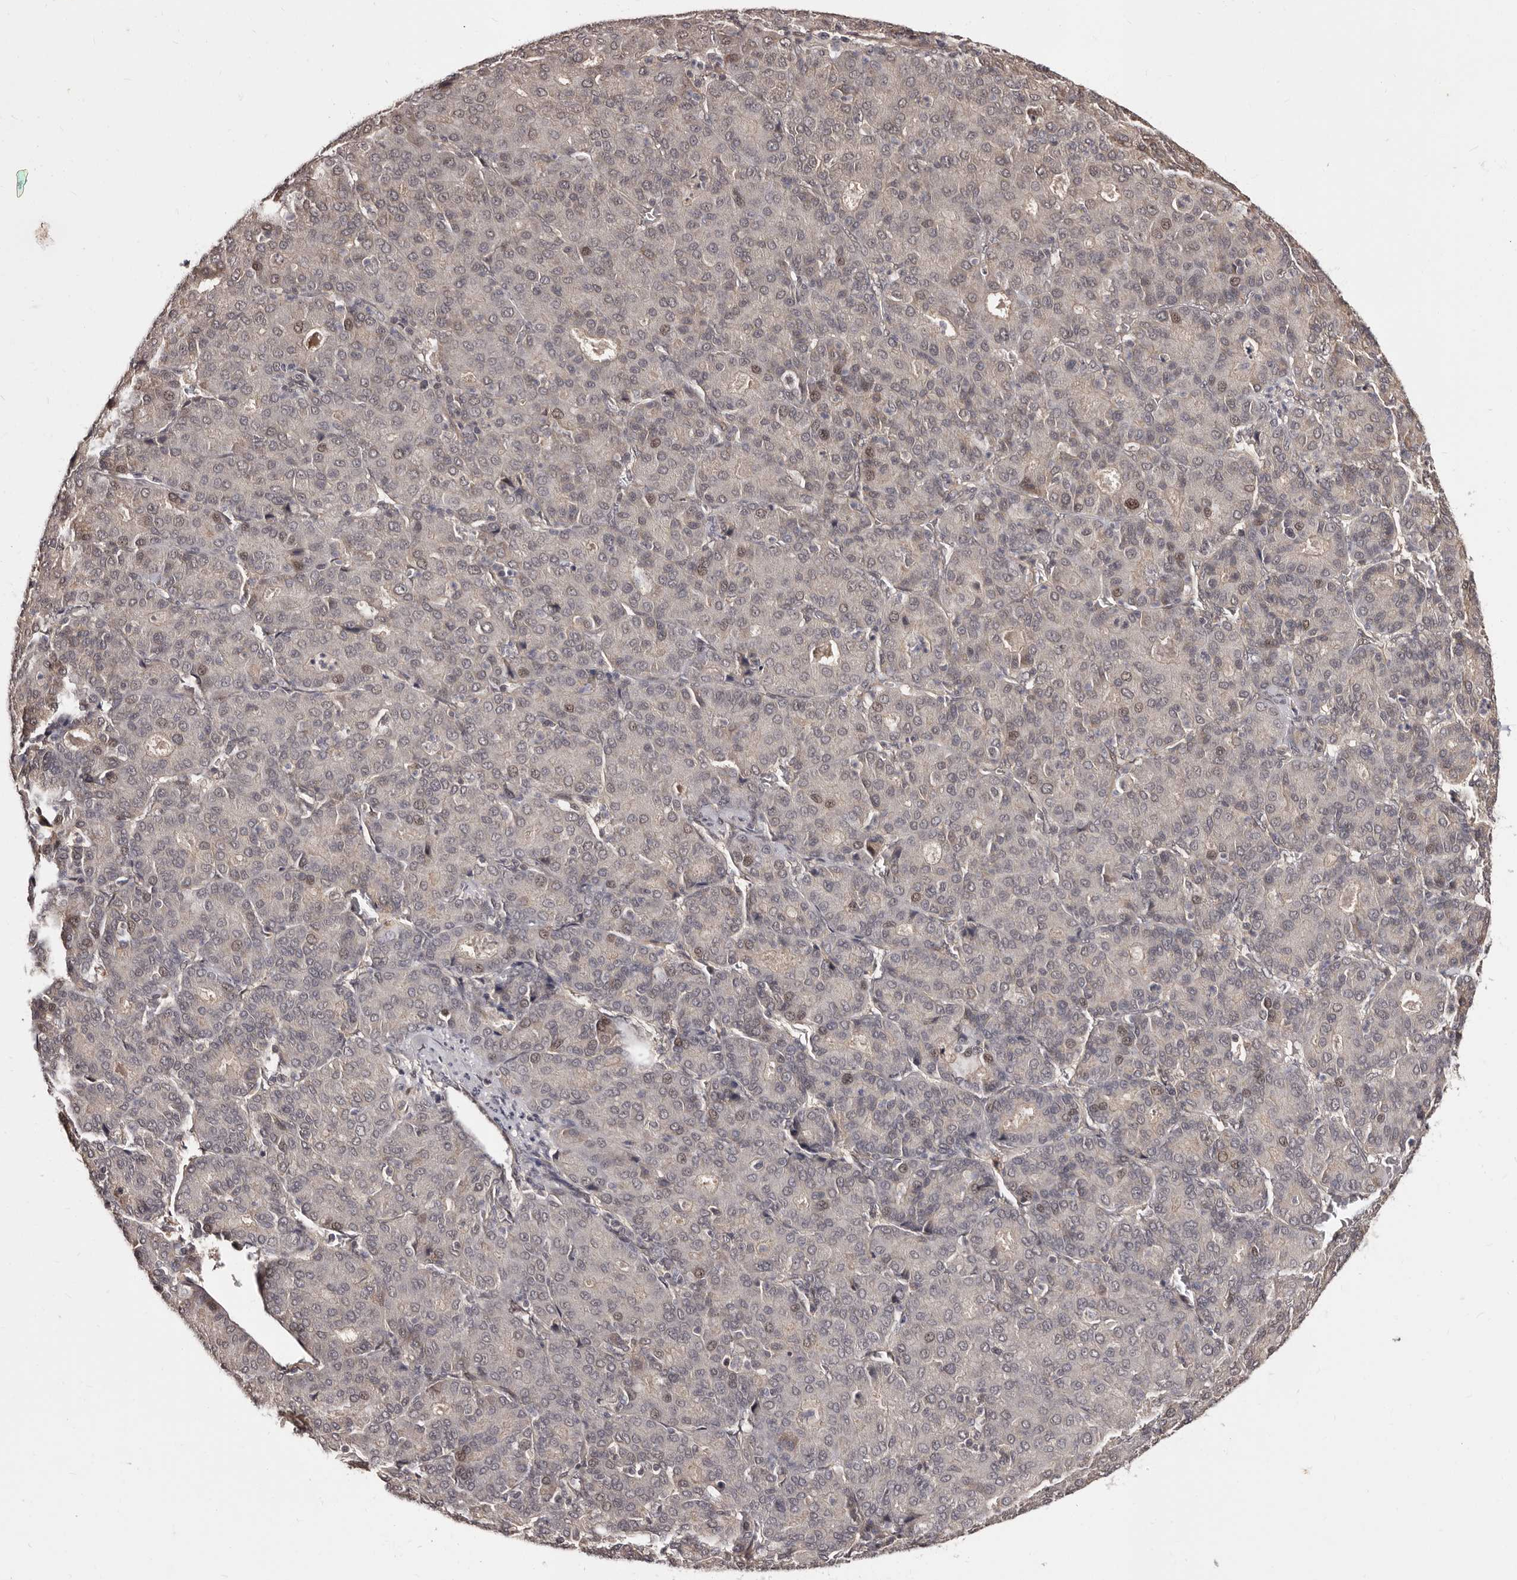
{"staining": {"intensity": "weak", "quantity": "<25%", "location": "cytoplasmic/membranous,nuclear"}, "tissue": "liver cancer", "cell_type": "Tumor cells", "image_type": "cancer", "snomed": [{"axis": "morphology", "description": "Carcinoma, Hepatocellular, NOS"}, {"axis": "topography", "description": "Liver"}], "caption": "Tumor cells show no significant expression in hepatocellular carcinoma (liver).", "gene": "TBC1D22B", "patient": {"sex": "male", "age": 65}}